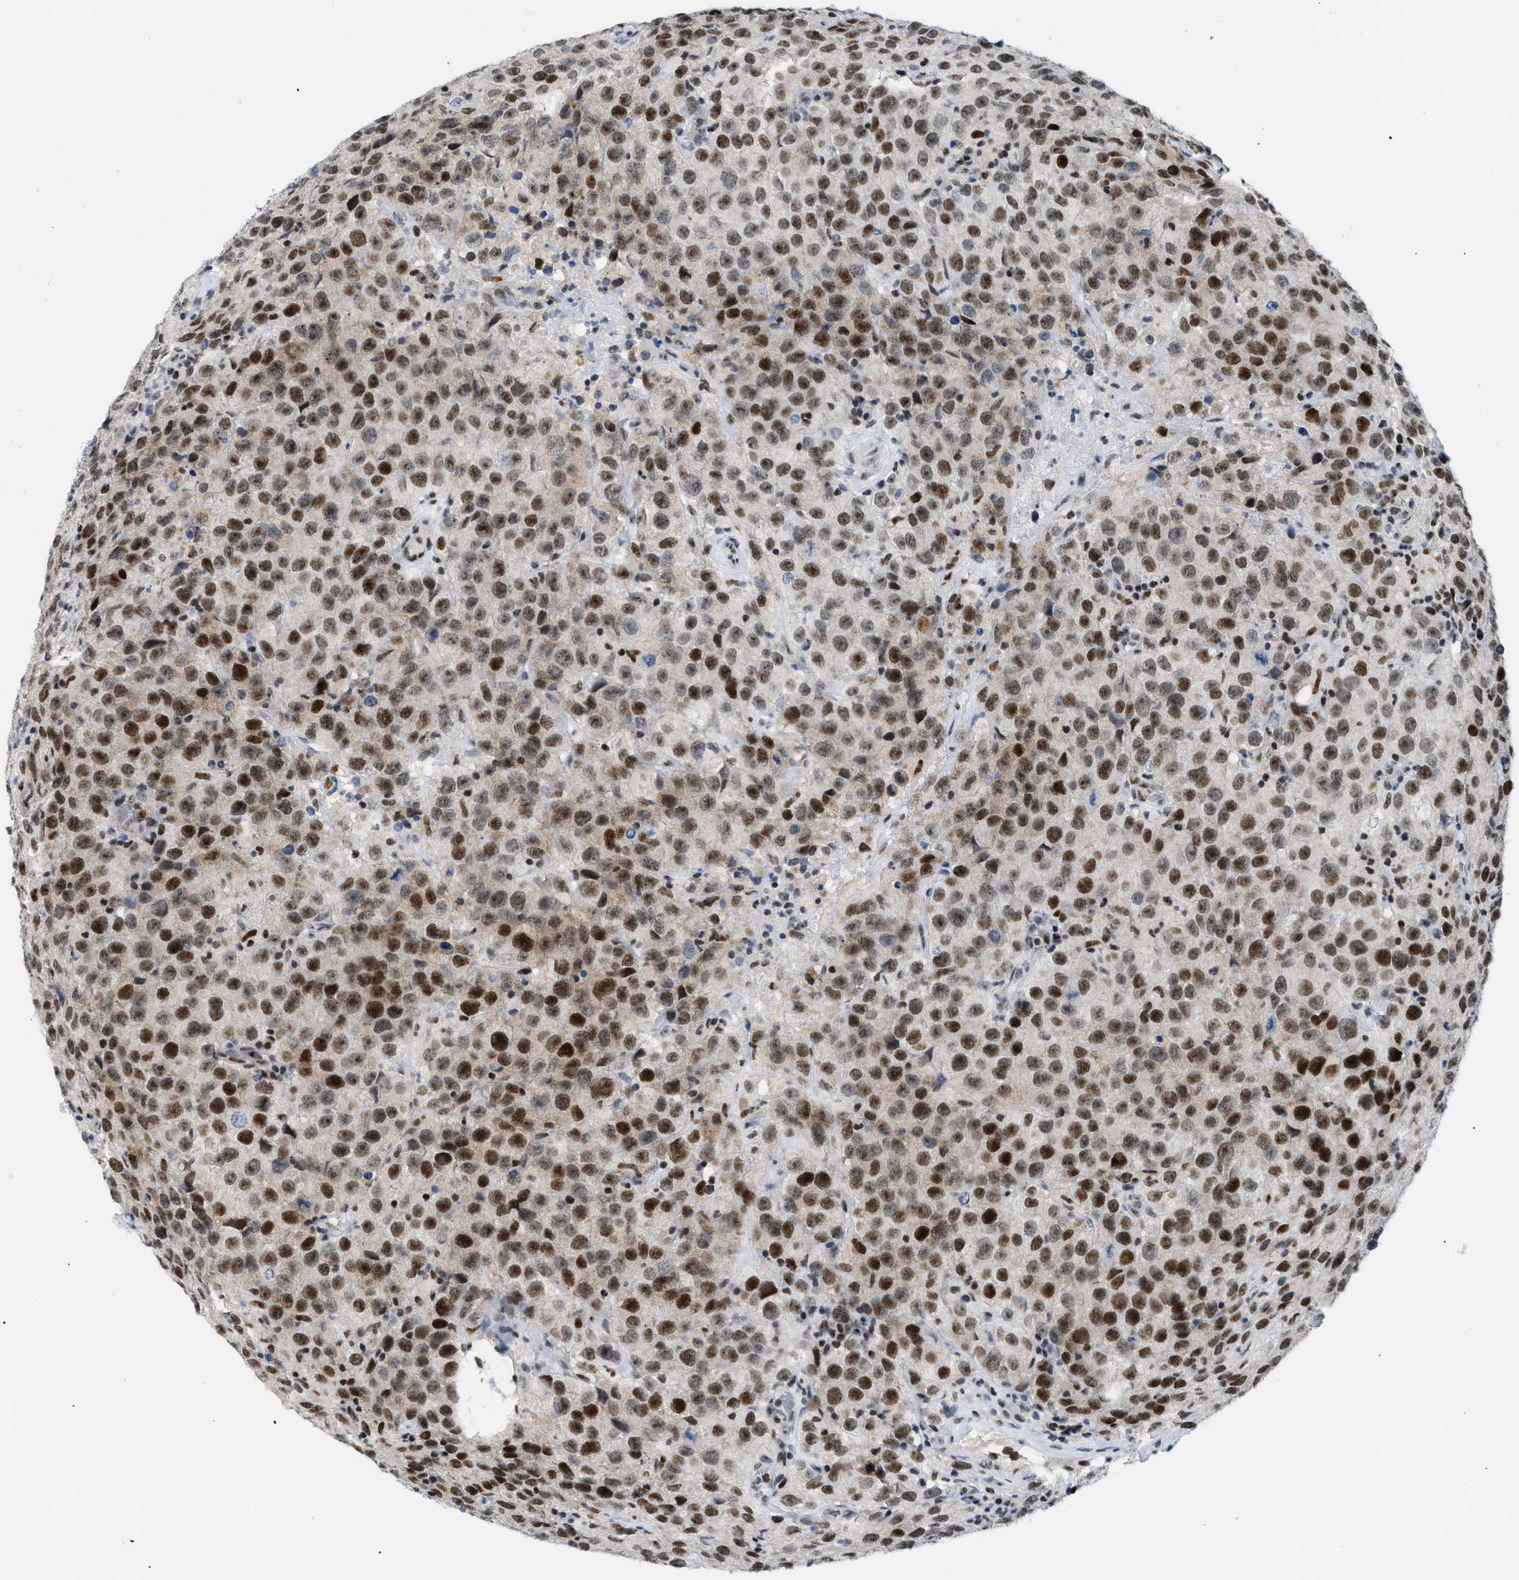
{"staining": {"intensity": "strong", "quantity": ">75%", "location": "nuclear"}, "tissue": "testis cancer", "cell_type": "Tumor cells", "image_type": "cancer", "snomed": [{"axis": "morphology", "description": "Seminoma, NOS"}, {"axis": "topography", "description": "Testis"}], "caption": "Human seminoma (testis) stained with a protein marker displays strong staining in tumor cells.", "gene": "MED1", "patient": {"sex": "male", "age": 52}}